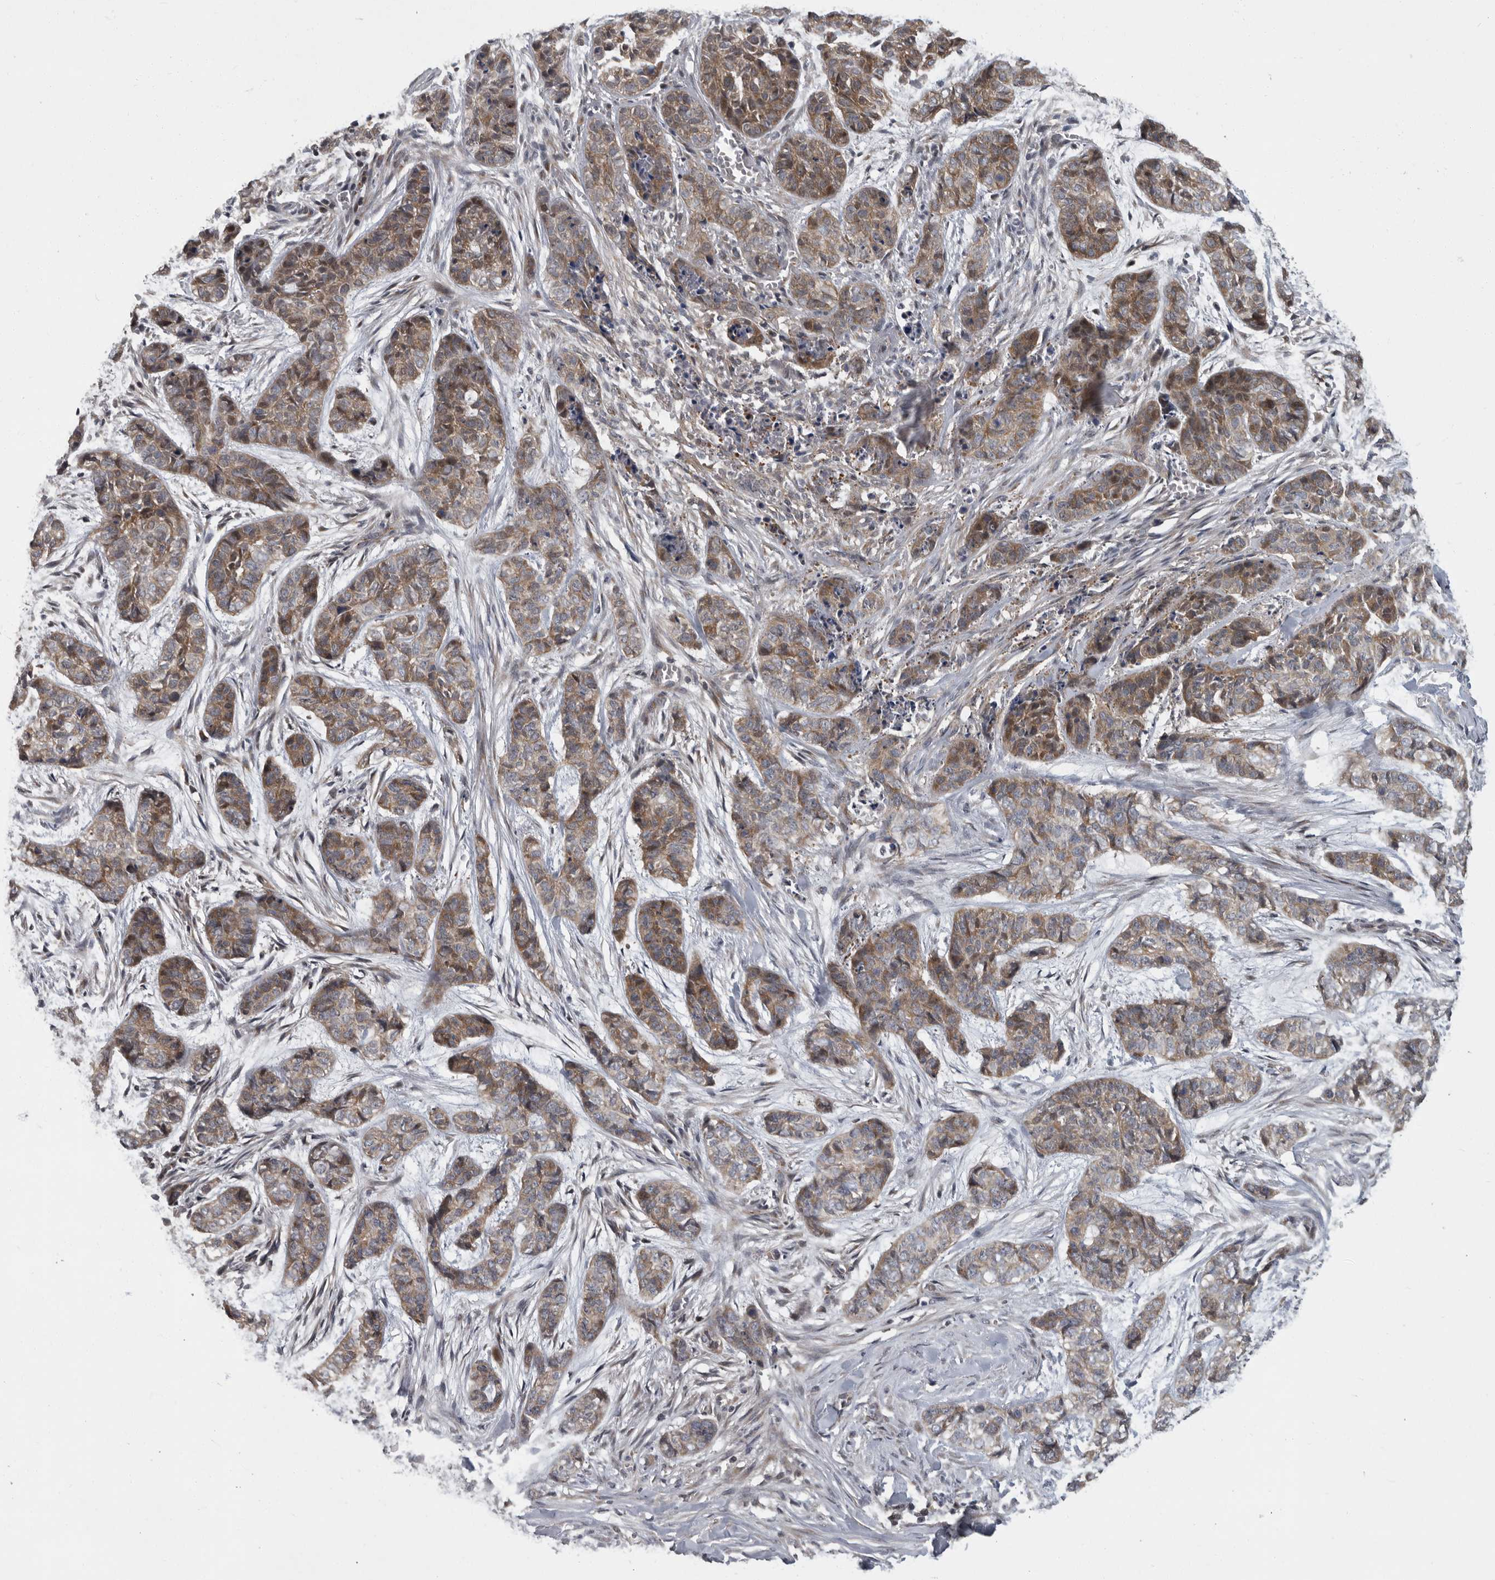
{"staining": {"intensity": "weak", "quantity": ">75%", "location": "cytoplasmic/membranous"}, "tissue": "skin cancer", "cell_type": "Tumor cells", "image_type": "cancer", "snomed": [{"axis": "morphology", "description": "Basal cell carcinoma"}, {"axis": "topography", "description": "Skin"}], "caption": "A micrograph showing weak cytoplasmic/membranous positivity in approximately >75% of tumor cells in basal cell carcinoma (skin), as visualized by brown immunohistochemical staining.", "gene": "PDE7A", "patient": {"sex": "female", "age": 64}}